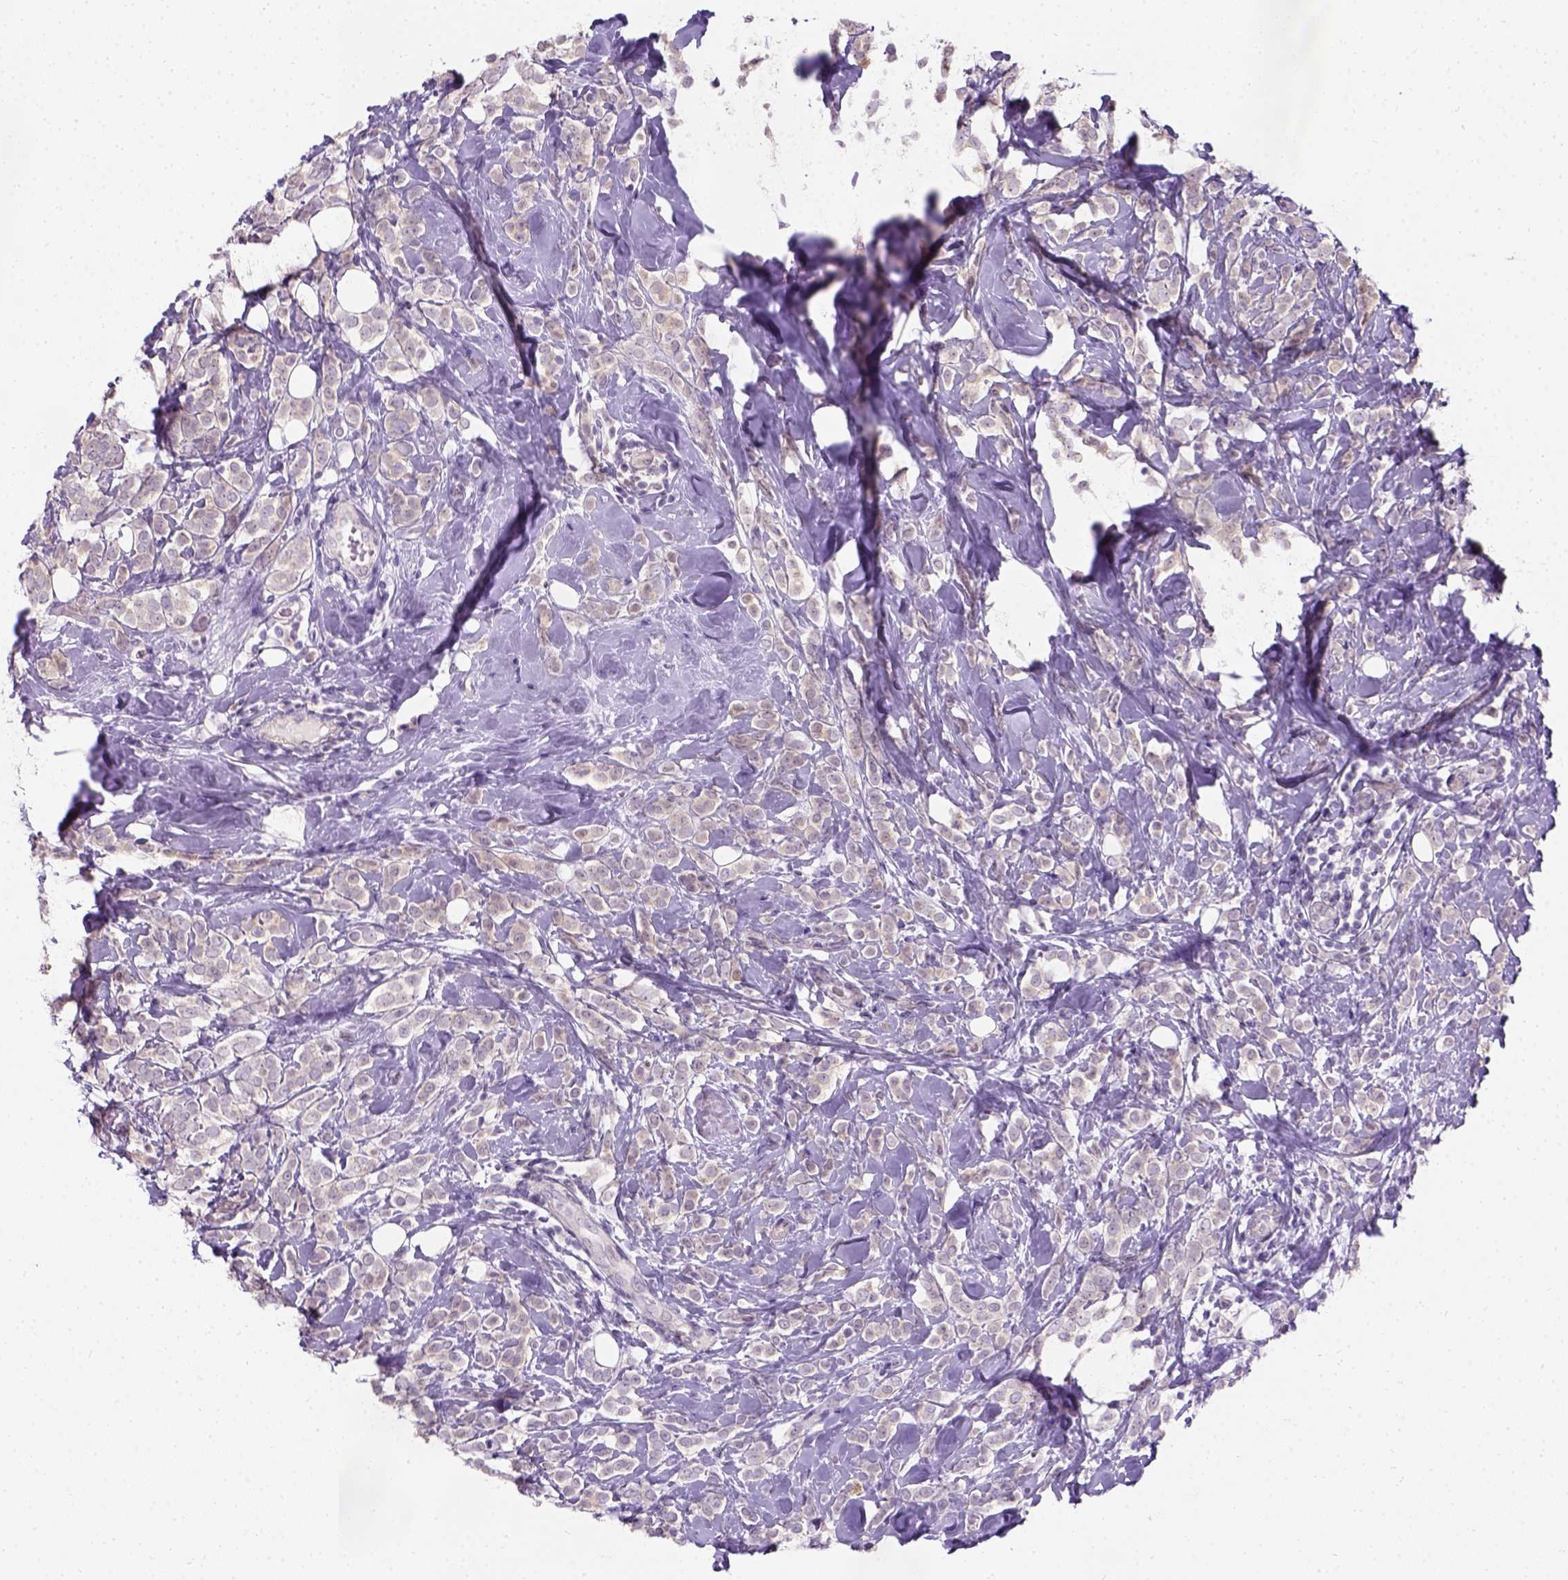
{"staining": {"intensity": "negative", "quantity": "none", "location": "none"}, "tissue": "breast cancer", "cell_type": "Tumor cells", "image_type": "cancer", "snomed": [{"axis": "morphology", "description": "Lobular carcinoma"}, {"axis": "topography", "description": "Breast"}], "caption": "Histopathology image shows no significant protein staining in tumor cells of breast lobular carcinoma.", "gene": "C20orf144", "patient": {"sex": "female", "age": 49}}